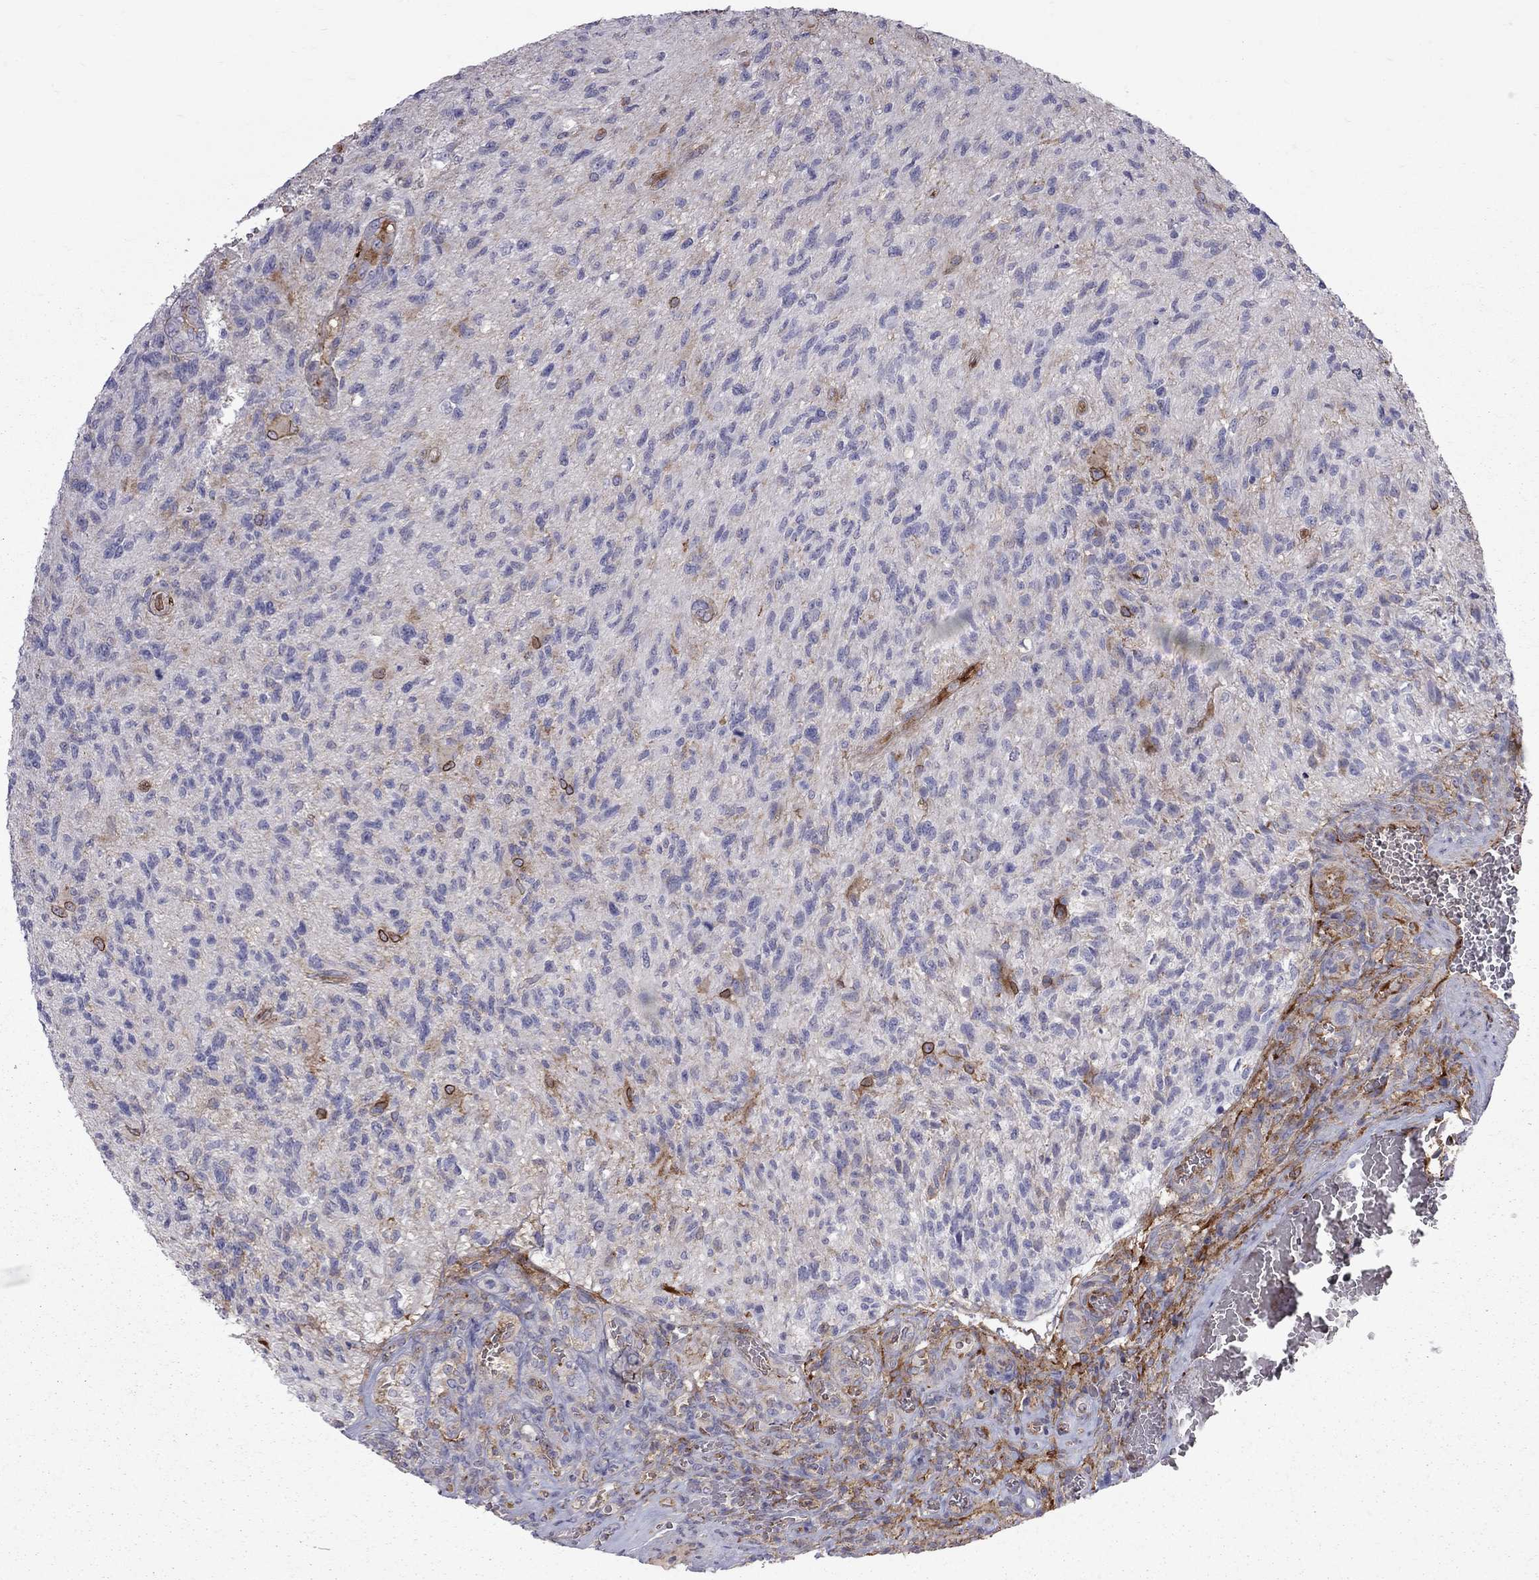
{"staining": {"intensity": "negative", "quantity": "none", "location": "none"}, "tissue": "glioma", "cell_type": "Tumor cells", "image_type": "cancer", "snomed": [{"axis": "morphology", "description": "Glioma, malignant, High grade"}, {"axis": "topography", "description": "Brain"}], "caption": "Immunohistochemical staining of malignant glioma (high-grade) displays no significant positivity in tumor cells. (DAB (3,3'-diaminobenzidine) immunohistochemistry (IHC), high magnification).", "gene": "EIF4E3", "patient": {"sex": "male", "age": 56}}